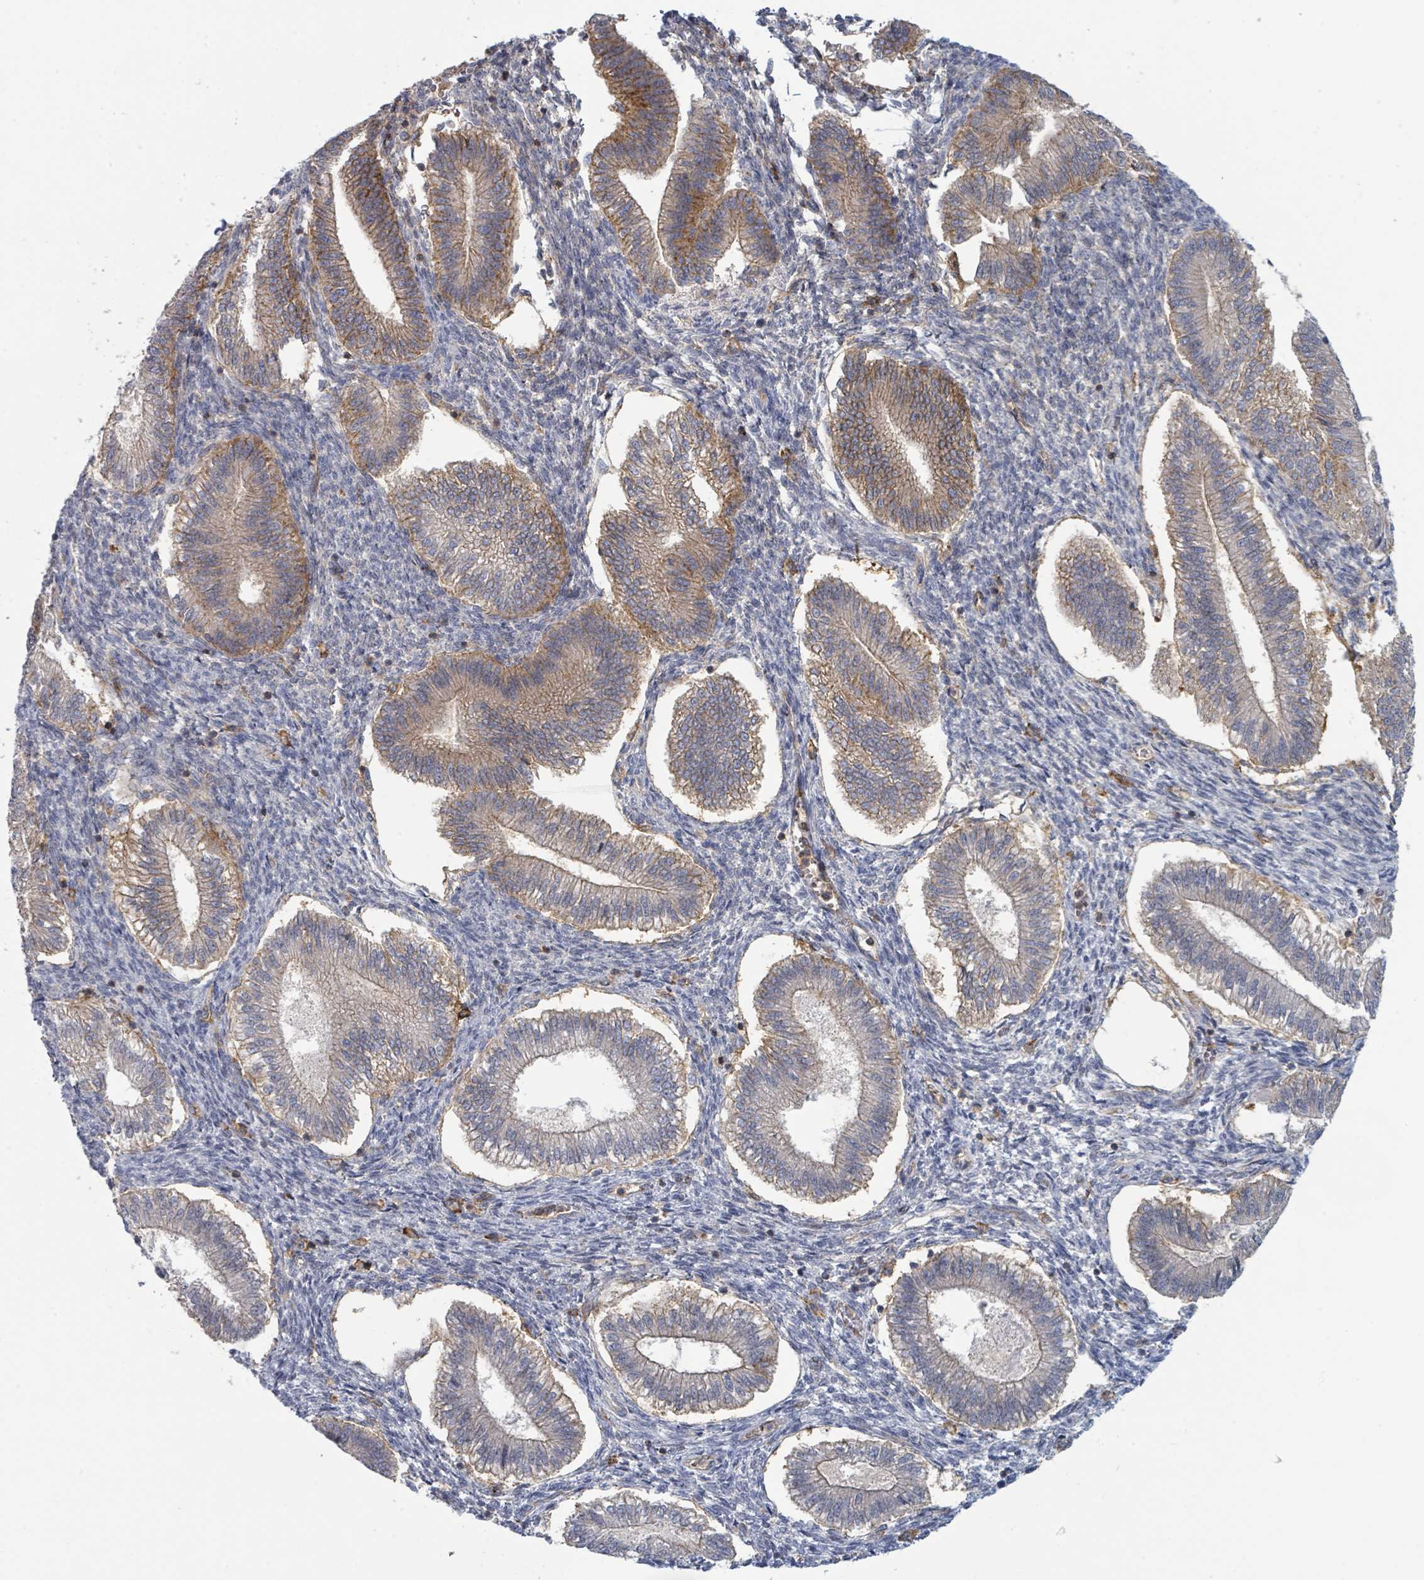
{"staining": {"intensity": "negative", "quantity": "none", "location": "none"}, "tissue": "endometrium", "cell_type": "Cells in endometrial stroma", "image_type": "normal", "snomed": [{"axis": "morphology", "description": "Normal tissue, NOS"}, {"axis": "topography", "description": "Endometrium"}], "caption": "High magnification brightfield microscopy of normal endometrium stained with DAB (3,3'-diaminobenzidine) (brown) and counterstained with hematoxylin (blue): cells in endometrial stroma show no significant expression. (Immunohistochemistry (ihc), brightfield microscopy, high magnification).", "gene": "TNFRSF14", "patient": {"sex": "female", "age": 25}}